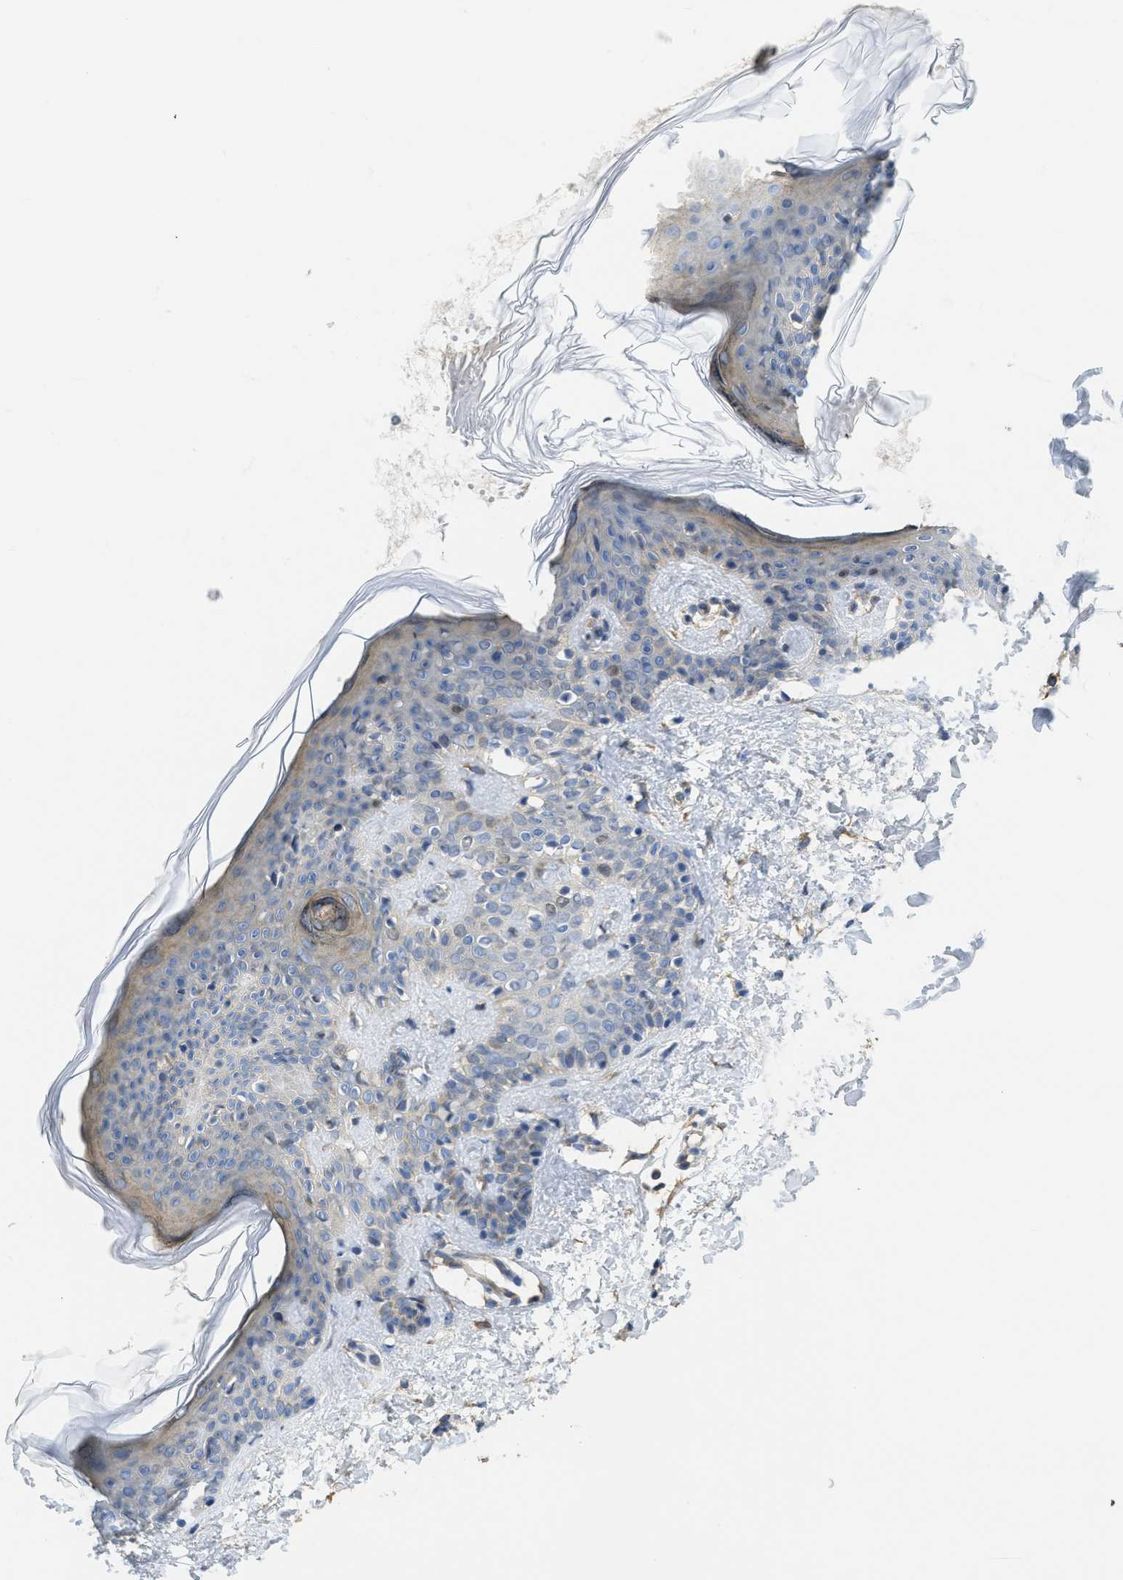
{"staining": {"intensity": "negative", "quantity": "none", "location": "none"}, "tissue": "skin", "cell_type": "Fibroblasts", "image_type": "normal", "snomed": [{"axis": "morphology", "description": "Normal tissue, NOS"}, {"axis": "topography", "description": "Skin"}], "caption": "This histopathology image is of benign skin stained with immunohistochemistry to label a protein in brown with the nuclei are counter-stained blue. There is no expression in fibroblasts.", "gene": "SFXN2", "patient": {"sex": "male", "age": 30}}